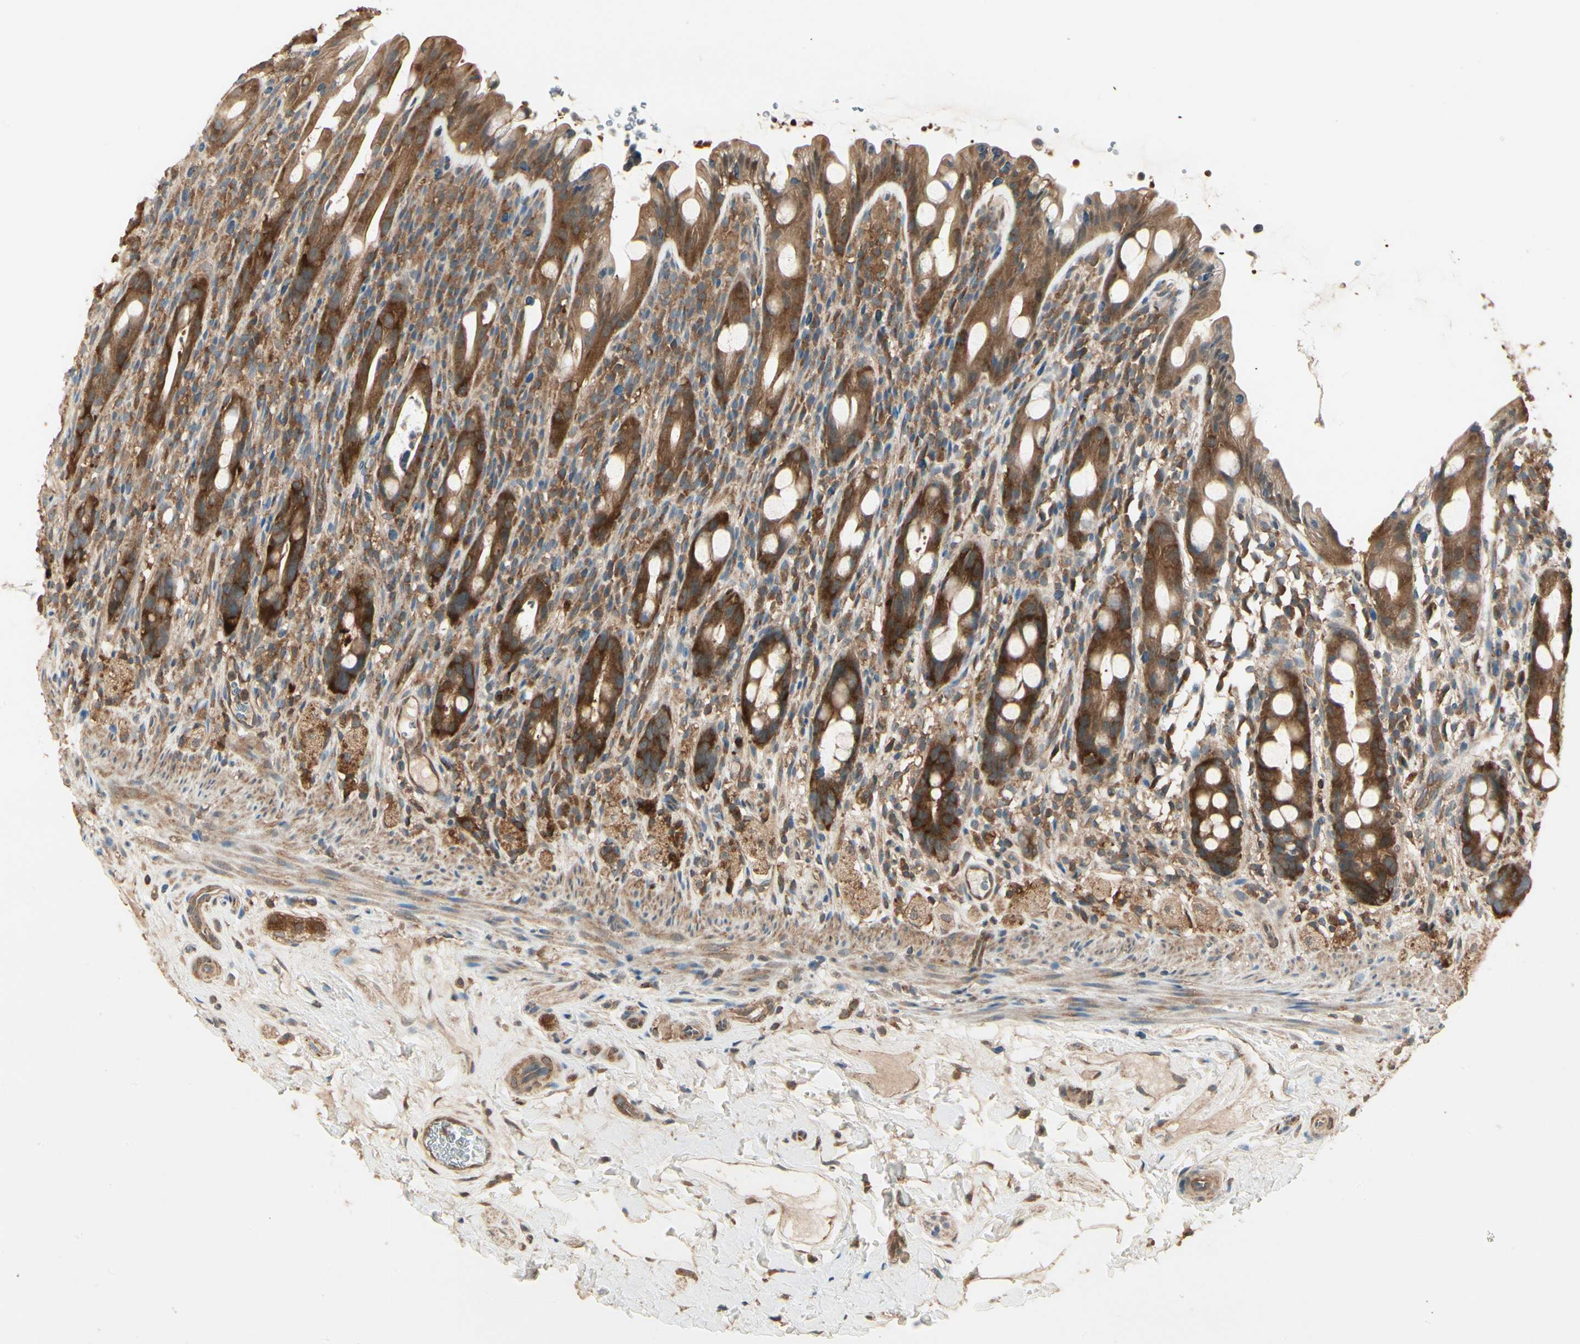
{"staining": {"intensity": "strong", "quantity": ">75%", "location": "cytoplasmic/membranous"}, "tissue": "rectum", "cell_type": "Glandular cells", "image_type": "normal", "snomed": [{"axis": "morphology", "description": "Normal tissue, NOS"}, {"axis": "topography", "description": "Rectum"}], "caption": "Human rectum stained for a protein (brown) displays strong cytoplasmic/membranous positive expression in about >75% of glandular cells.", "gene": "CCT7", "patient": {"sex": "male", "age": 44}}